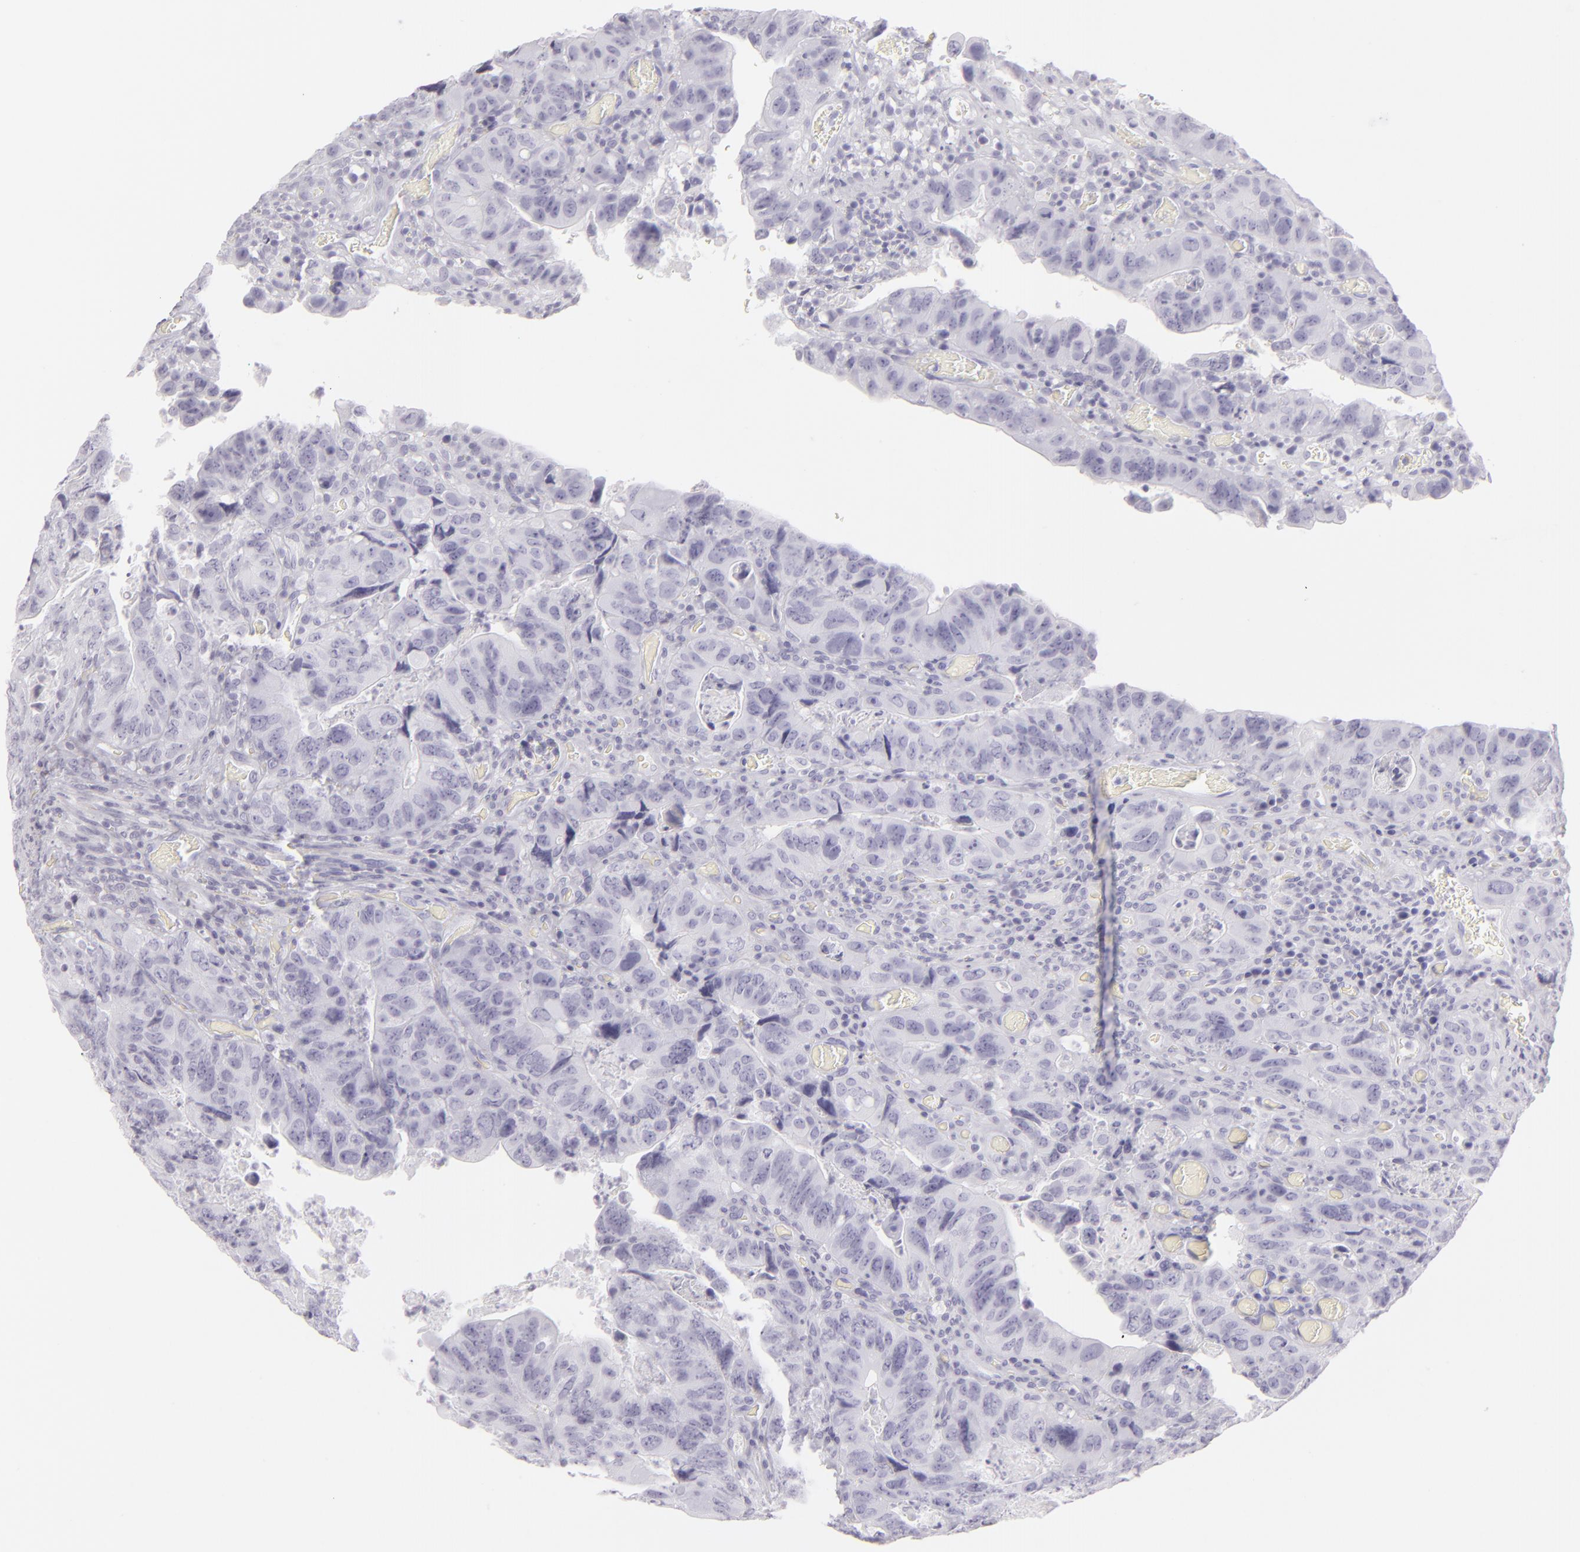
{"staining": {"intensity": "negative", "quantity": "none", "location": "none"}, "tissue": "colorectal cancer", "cell_type": "Tumor cells", "image_type": "cancer", "snomed": [{"axis": "morphology", "description": "Adenocarcinoma, NOS"}, {"axis": "topography", "description": "Rectum"}], "caption": "Immunohistochemical staining of human adenocarcinoma (colorectal) demonstrates no significant staining in tumor cells.", "gene": "FLG", "patient": {"sex": "female", "age": 82}}